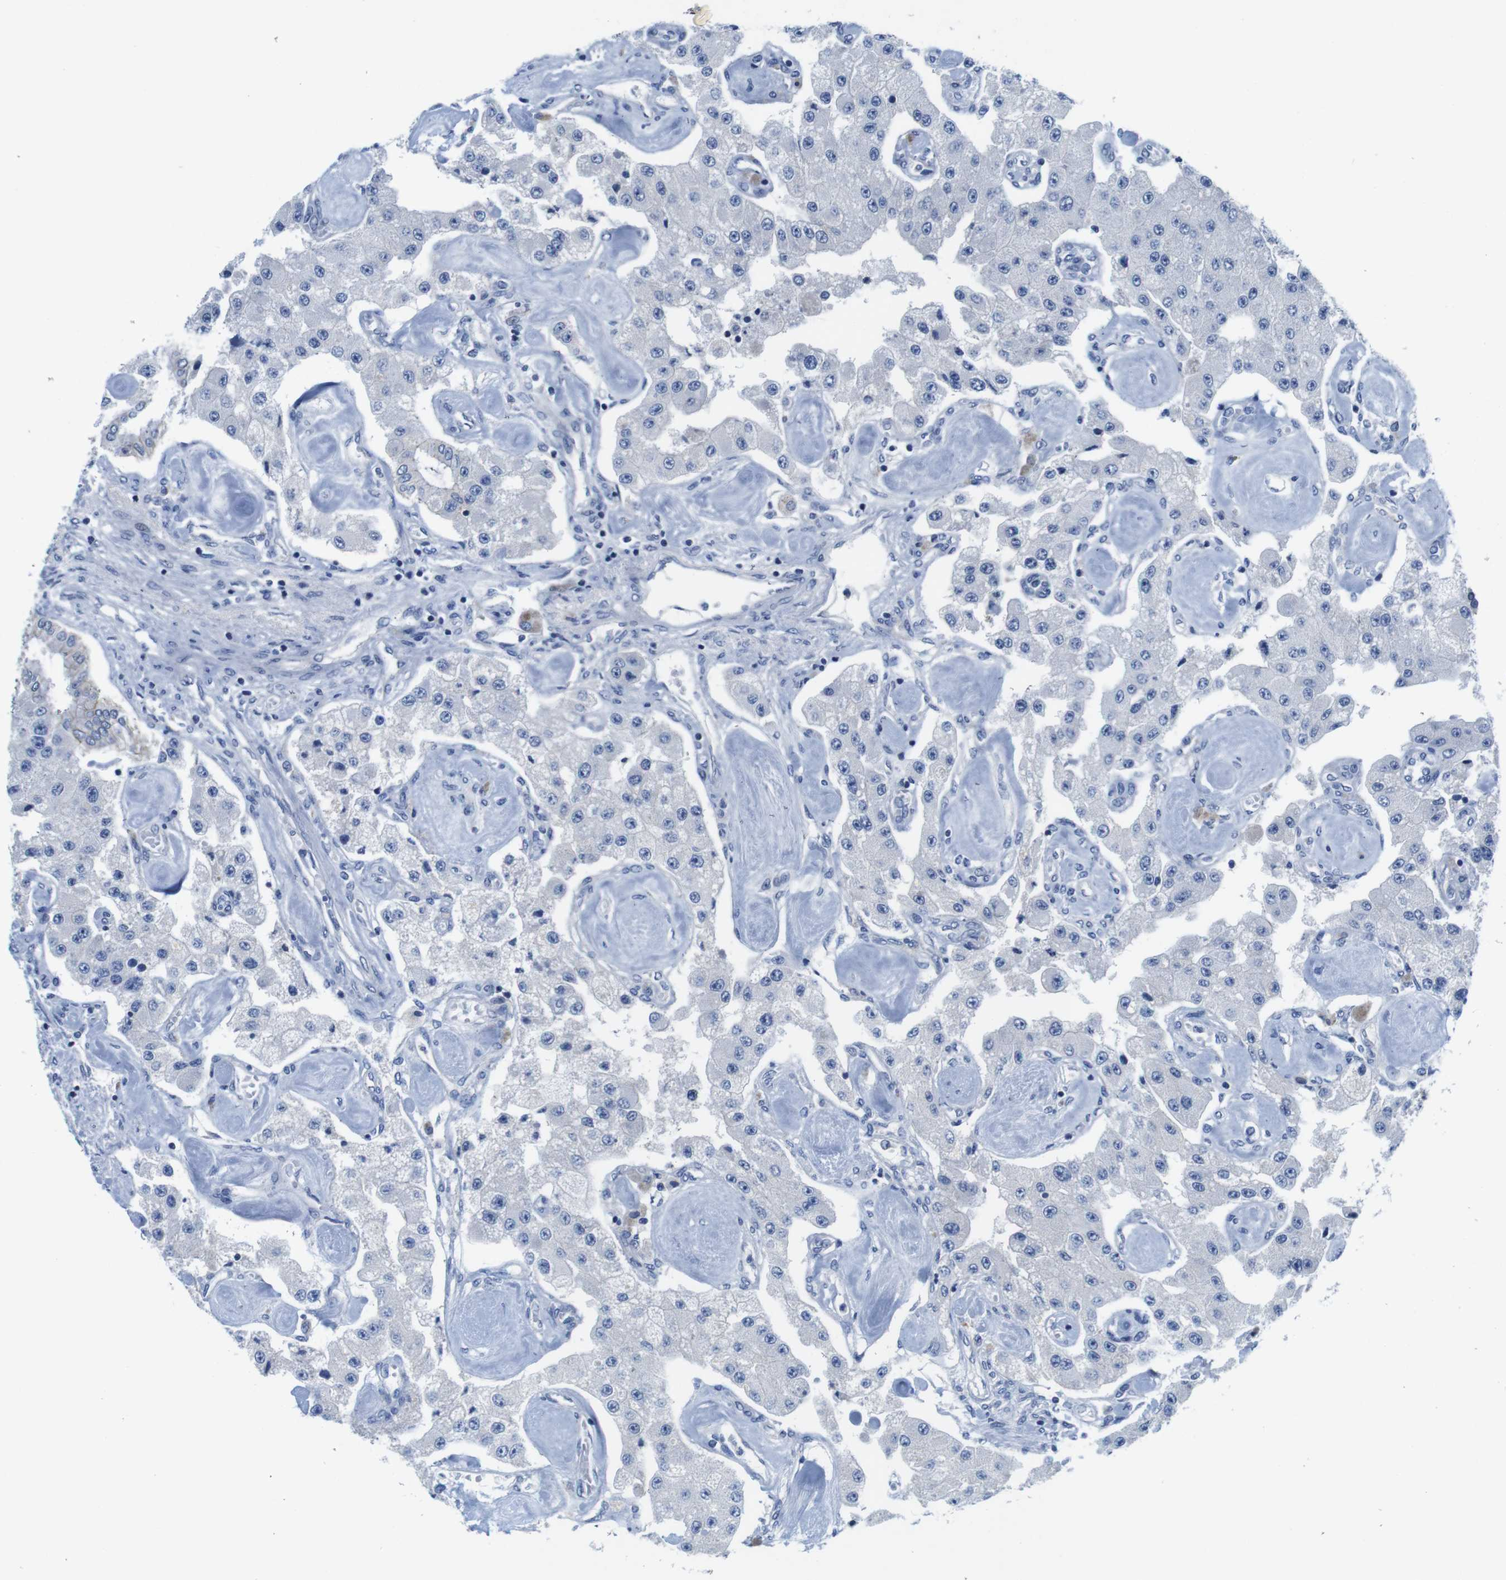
{"staining": {"intensity": "negative", "quantity": "none", "location": "none"}, "tissue": "carcinoid", "cell_type": "Tumor cells", "image_type": "cancer", "snomed": [{"axis": "morphology", "description": "Carcinoid, malignant, NOS"}, {"axis": "topography", "description": "Pancreas"}], "caption": "Immunohistochemistry image of human carcinoid stained for a protein (brown), which reveals no expression in tumor cells. (DAB immunohistochemistry with hematoxylin counter stain).", "gene": "SCRIB", "patient": {"sex": "male", "age": 41}}